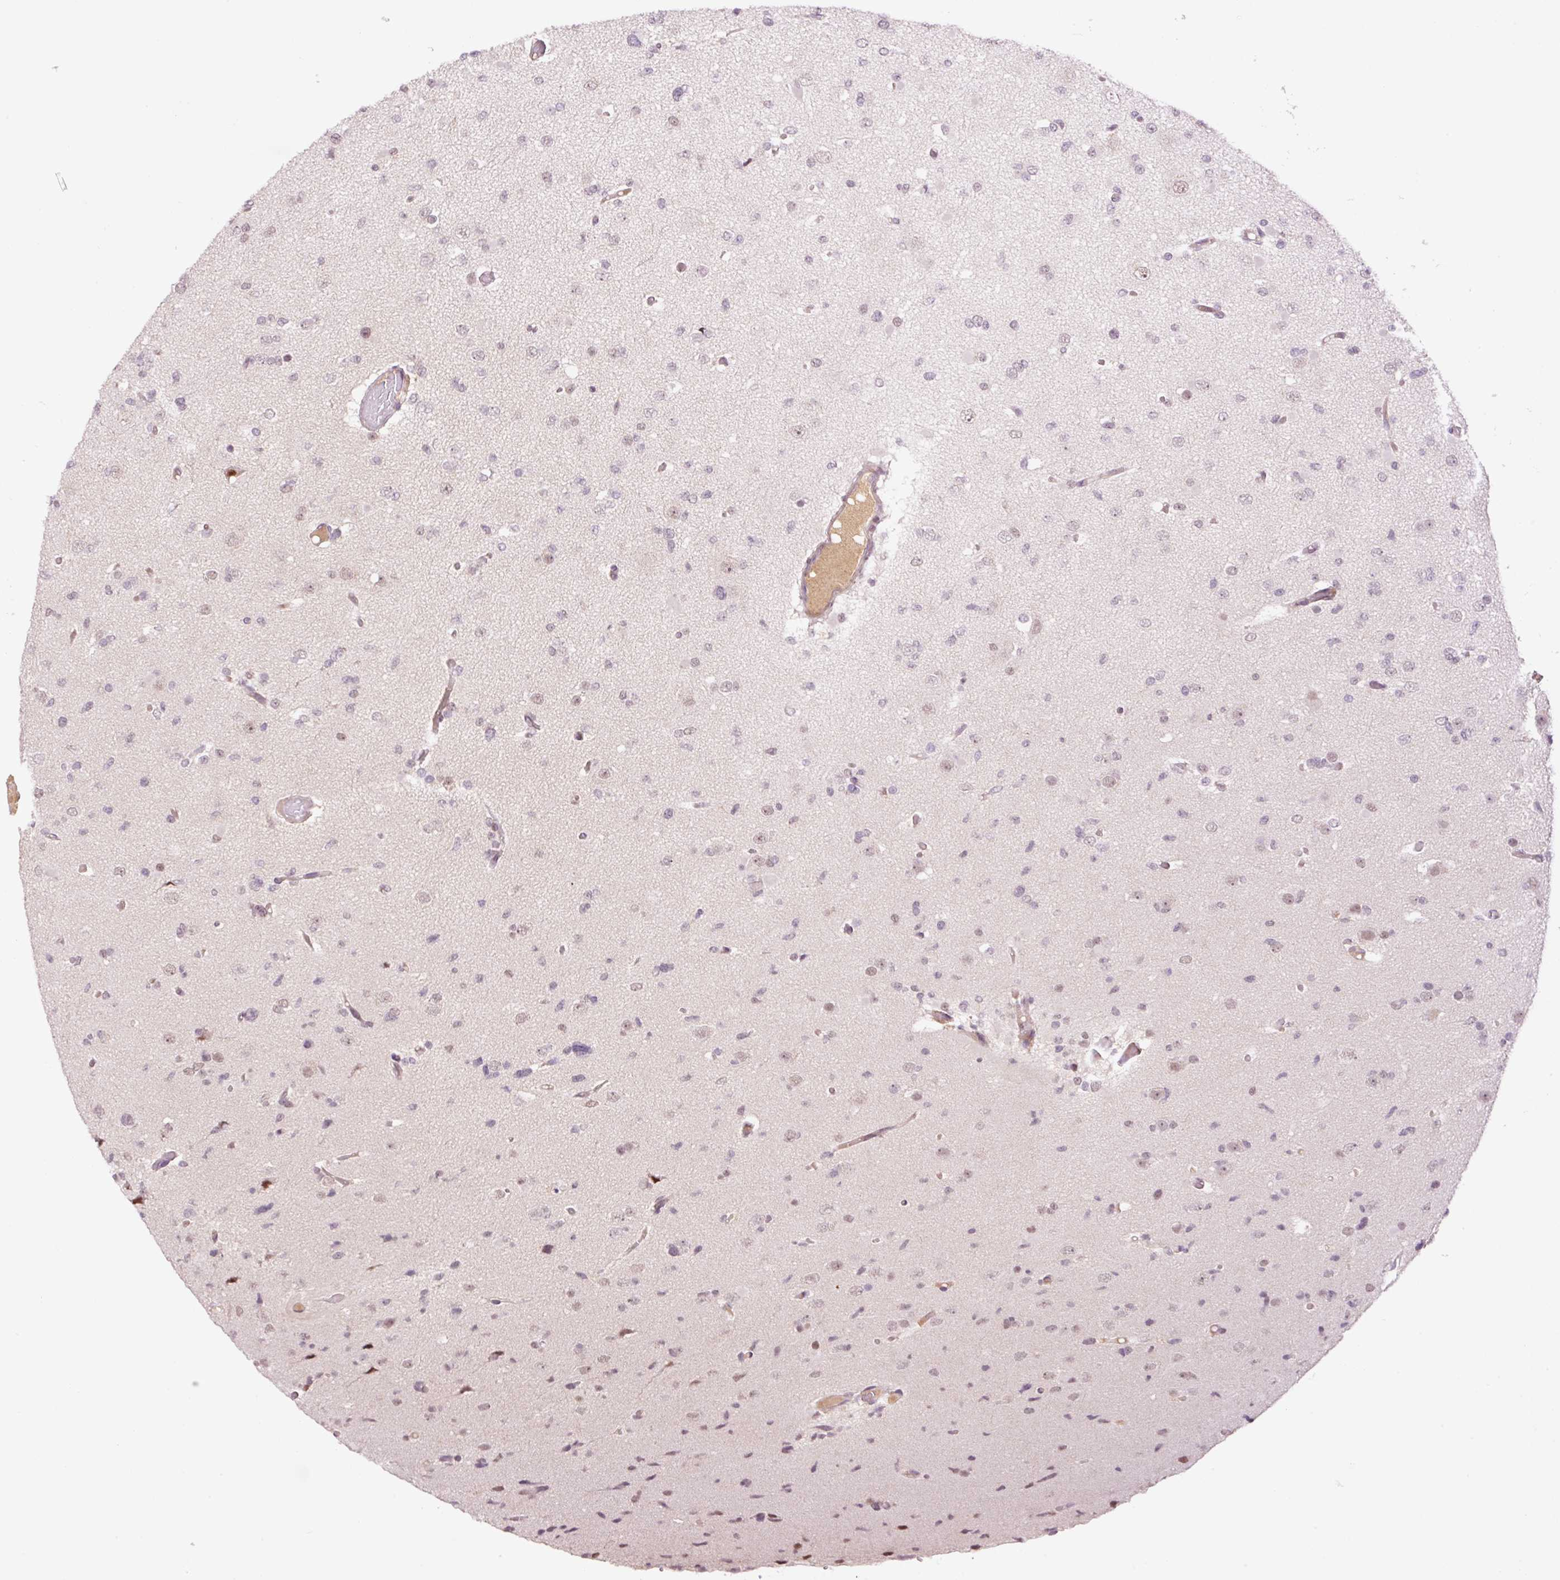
{"staining": {"intensity": "negative", "quantity": "none", "location": "none"}, "tissue": "glioma", "cell_type": "Tumor cells", "image_type": "cancer", "snomed": [{"axis": "morphology", "description": "Glioma, malignant, Low grade"}, {"axis": "topography", "description": "Brain"}], "caption": "The image displays no significant positivity in tumor cells of low-grade glioma (malignant). (Brightfield microscopy of DAB (3,3'-diaminobenzidine) immunohistochemistry (IHC) at high magnification).", "gene": "DPPA4", "patient": {"sex": "female", "age": 22}}